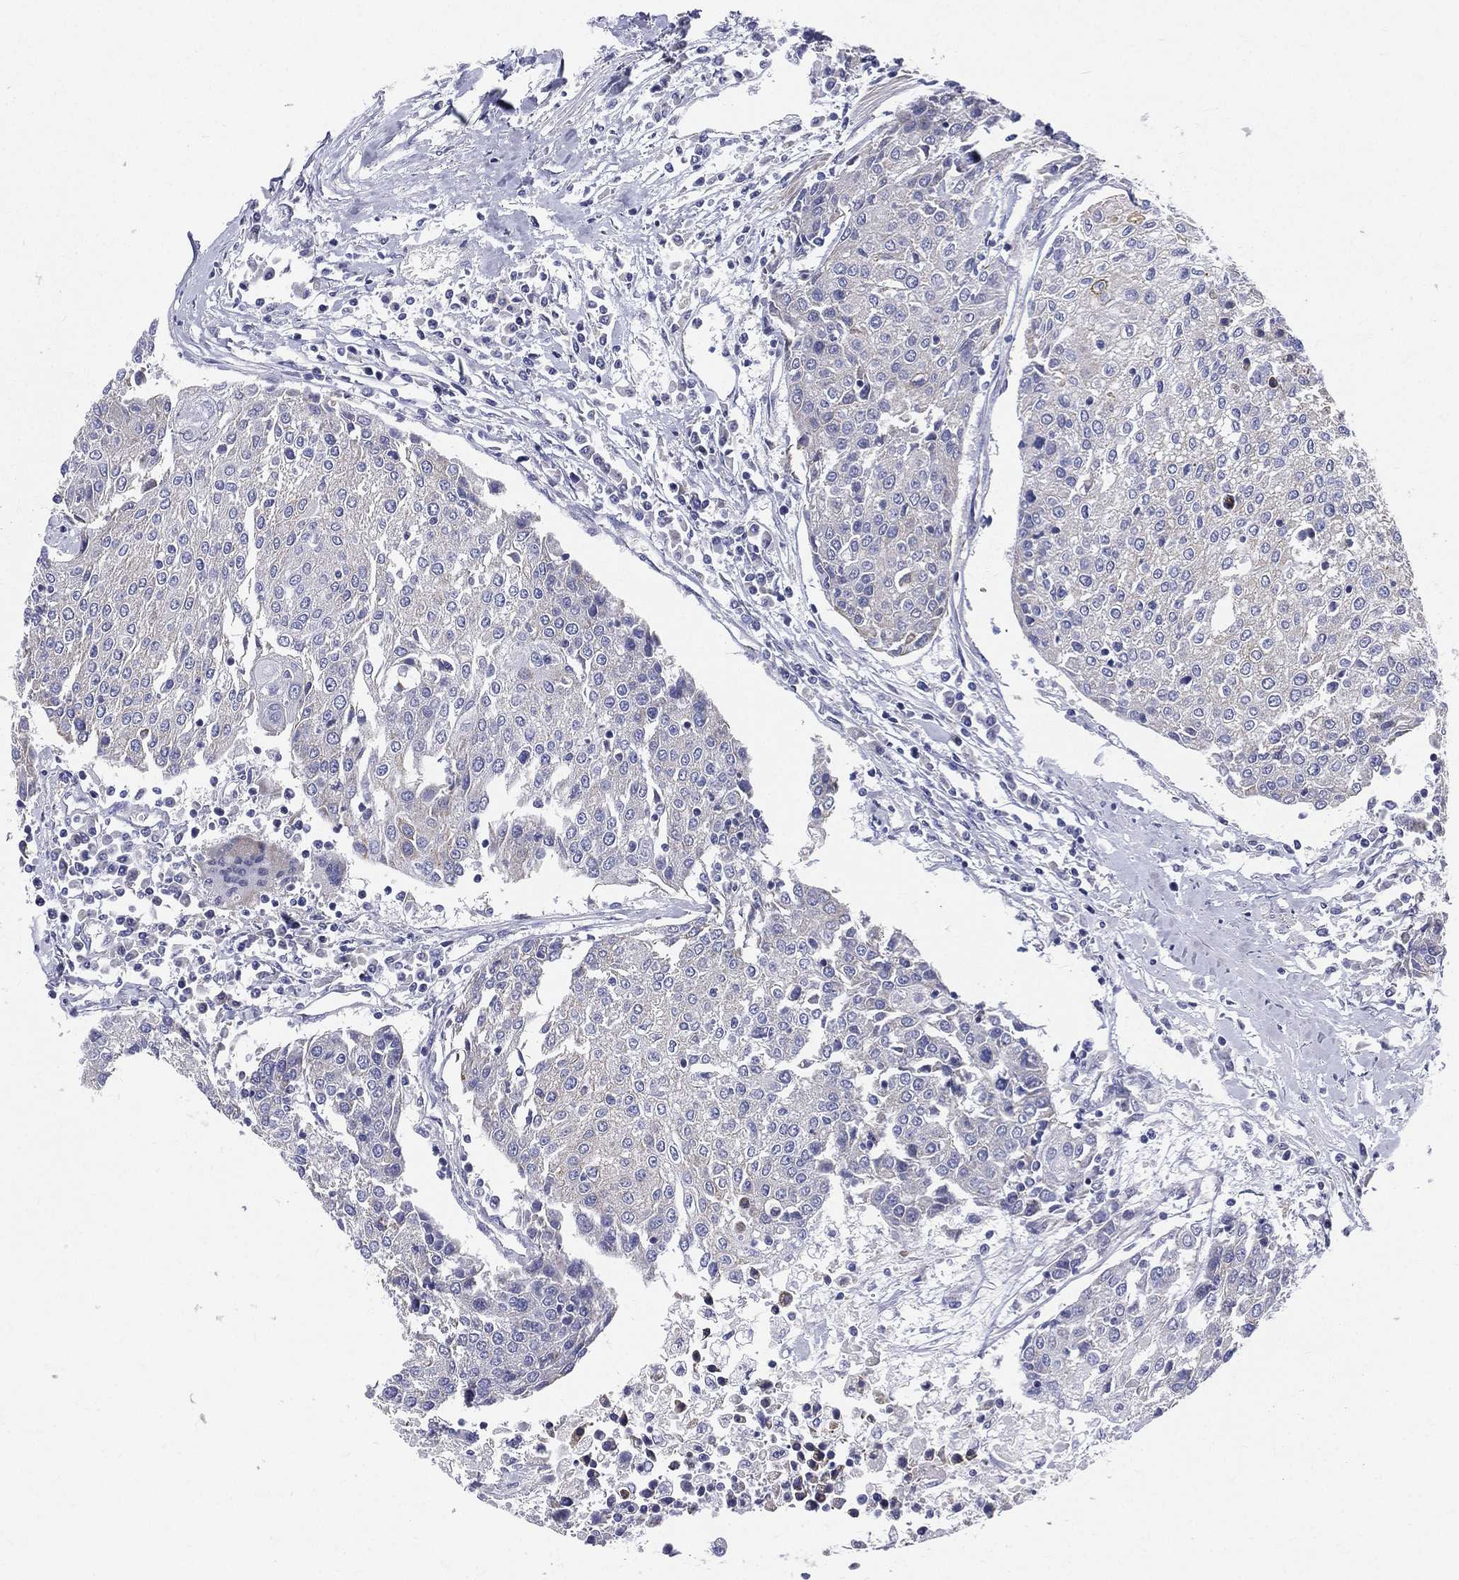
{"staining": {"intensity": "negative", "quantity": "none", "location": "none"}, "tissue": "urothelial cancer", "cell_type": "Tumor cells", "image_type": "cancer", "snomed": [{"axis": "morphology", "description": "Urothelial carcinoma, High grade"}, {"axis": "topography", "description": "Urinary bladder"}], "caption": "Urothelial carcinoma (high-grade) was stained to show a protein in brown. There is no significant positivity in tumor cells.", "gene": "PWWP3A", "patient": {"sex": "female", "age": 85}}